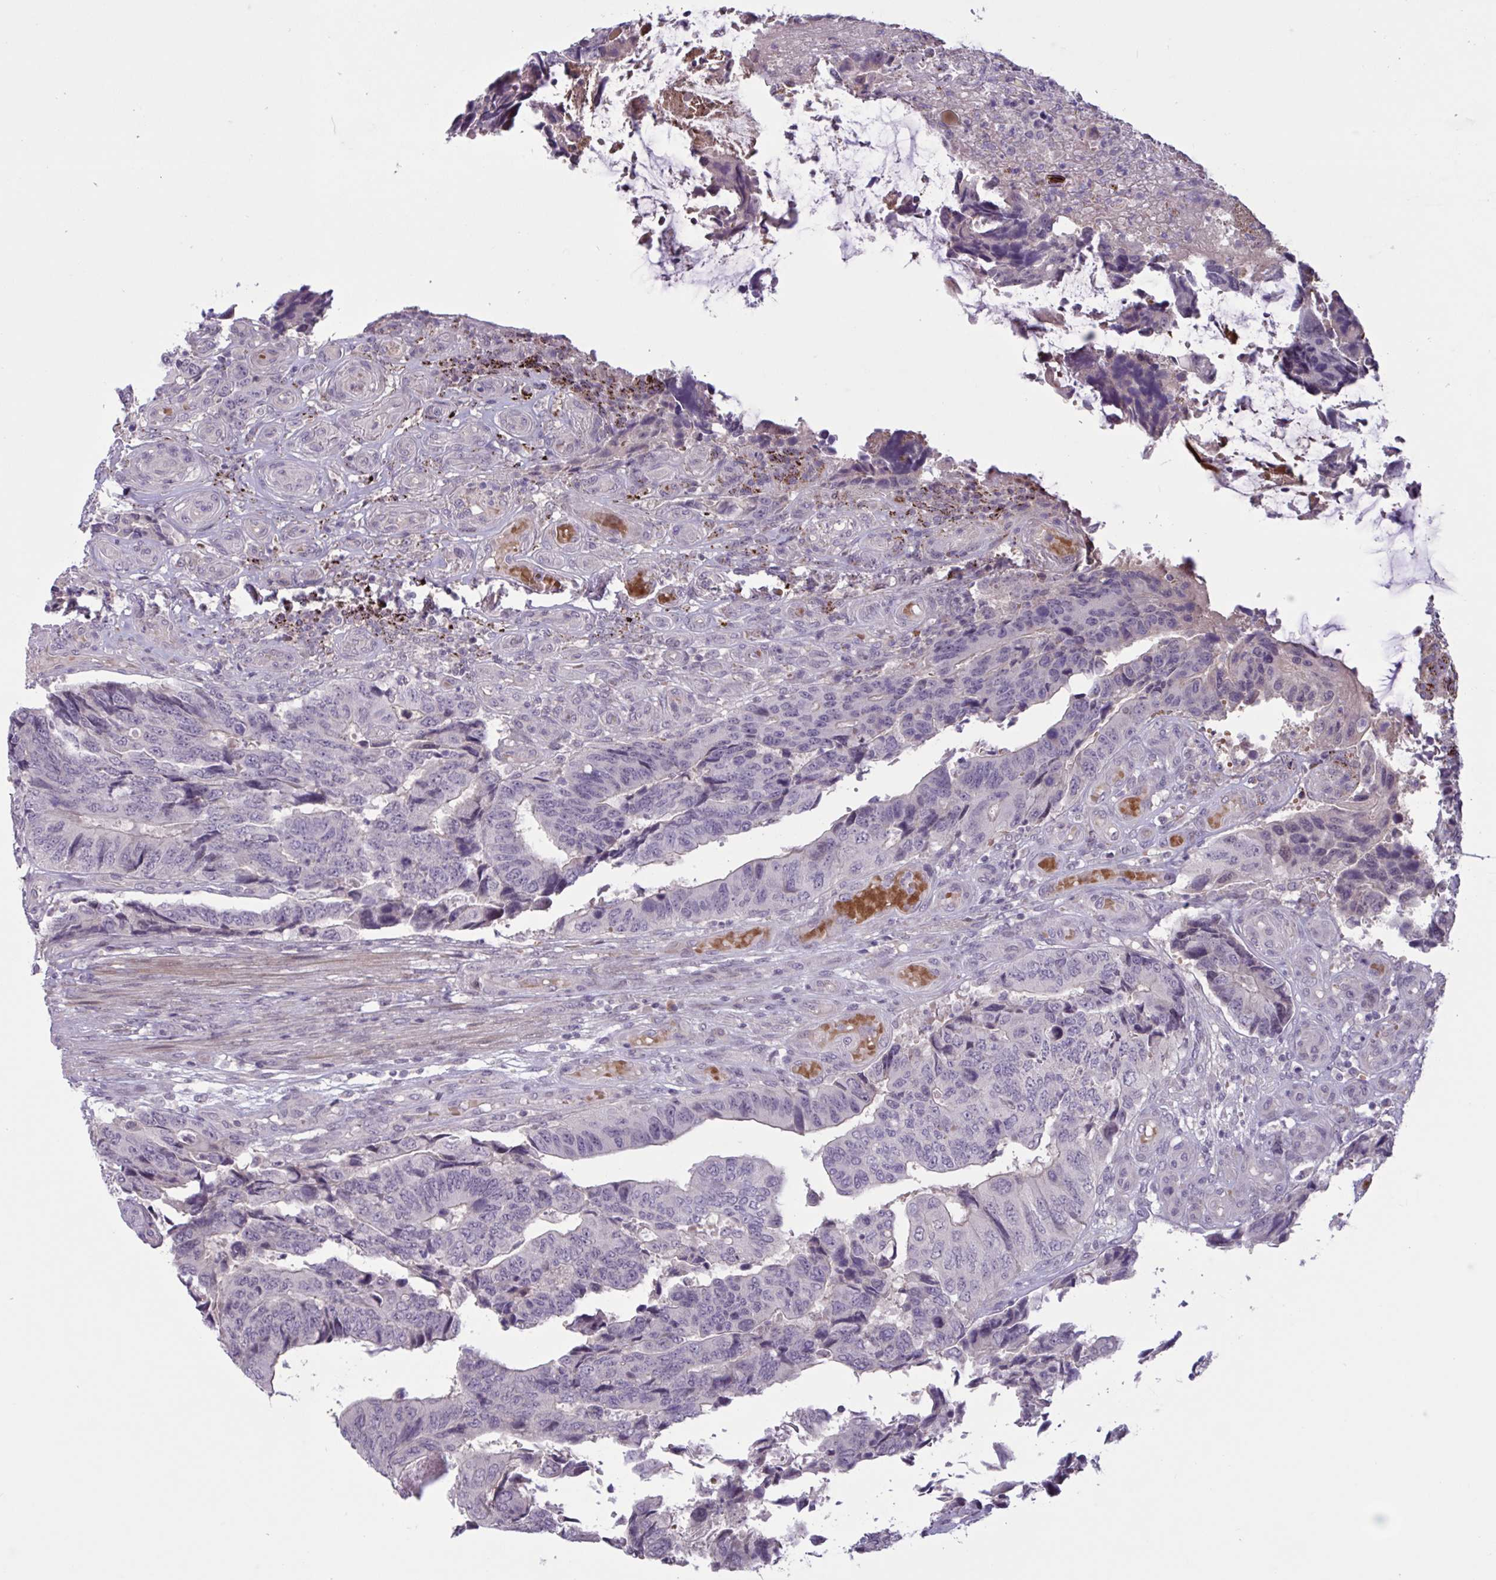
{"staining": {"intensity": "negative", "quantity": "none", "location": "none"}, "tissue": "colorectal cancer", "cell_type": "Tumor cells", "image_type": "cancer", "snomed": [{"axis": "morphology", "description": "Adenocarcinoma, NOS"}, {"axis": "topography", "description": "Colon"}], "caption": "The micrograph shows no significant expression in tumor cells of colorectal cancer (adenocarcinoma).", "gene": "RFPL4B", "patient": {"sex": "male", "age": 87}}